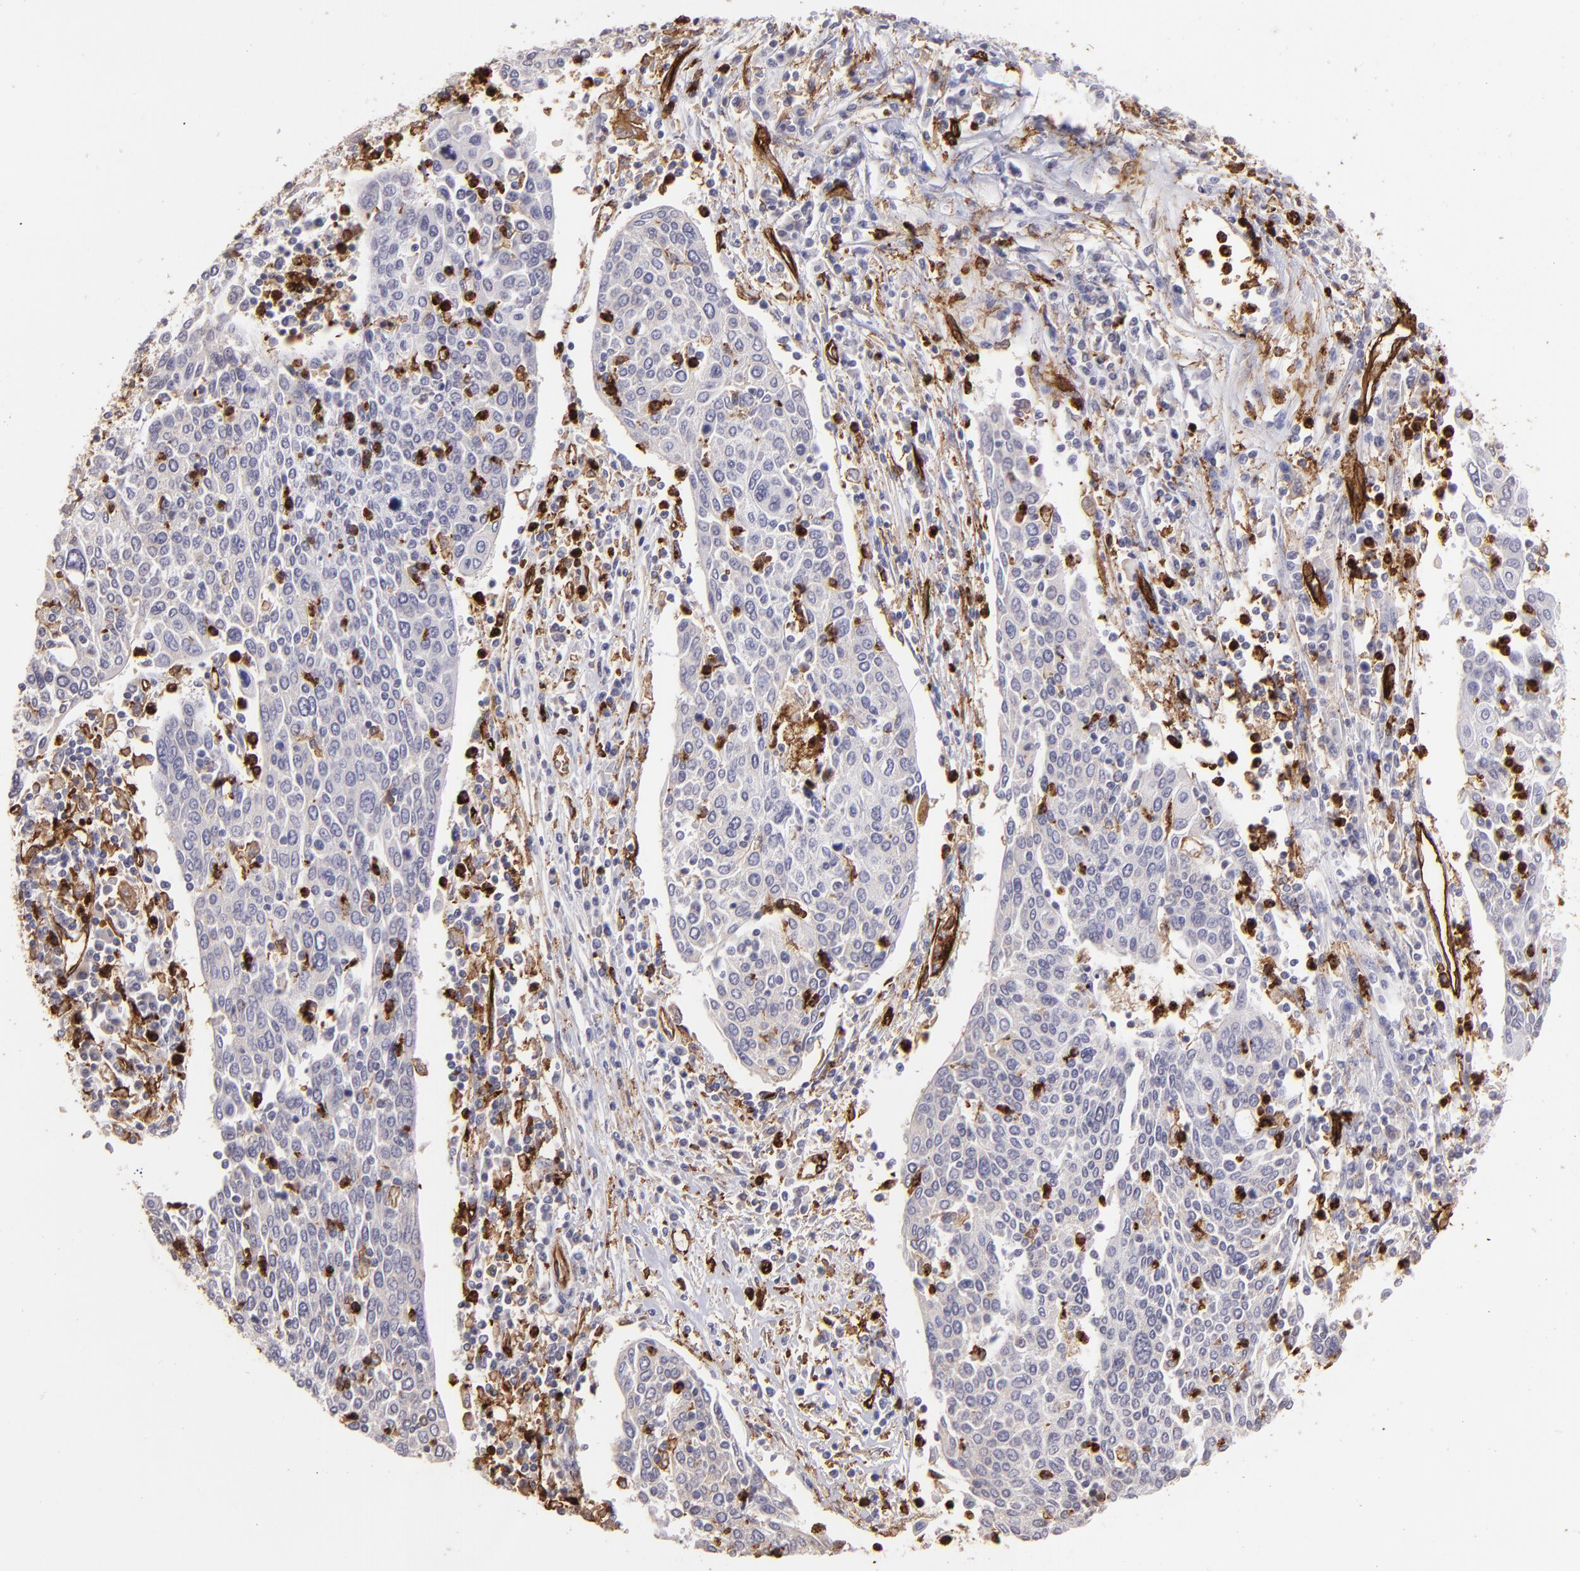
{"staining": {"intensity": "negative", "quantity": "none", "location": "none"}, "tissue": "cervical cancer", "cell_type": "Tumor cells", "image_type": "cancer", "snomed": [{"axis": "morphology", "description": "Squamous cell carcinoma, NOS"}, {"axis": "topography", "description": "Cervix"}], "caption": "An immunohistochemistry histopathology image of cervical squamous cell carcinoma is shown. There is no staining in tumor cells of cervical squamous cell carcinoma.", "gene": "DYSF", "patient": {"sex": "female", "age": 40}}